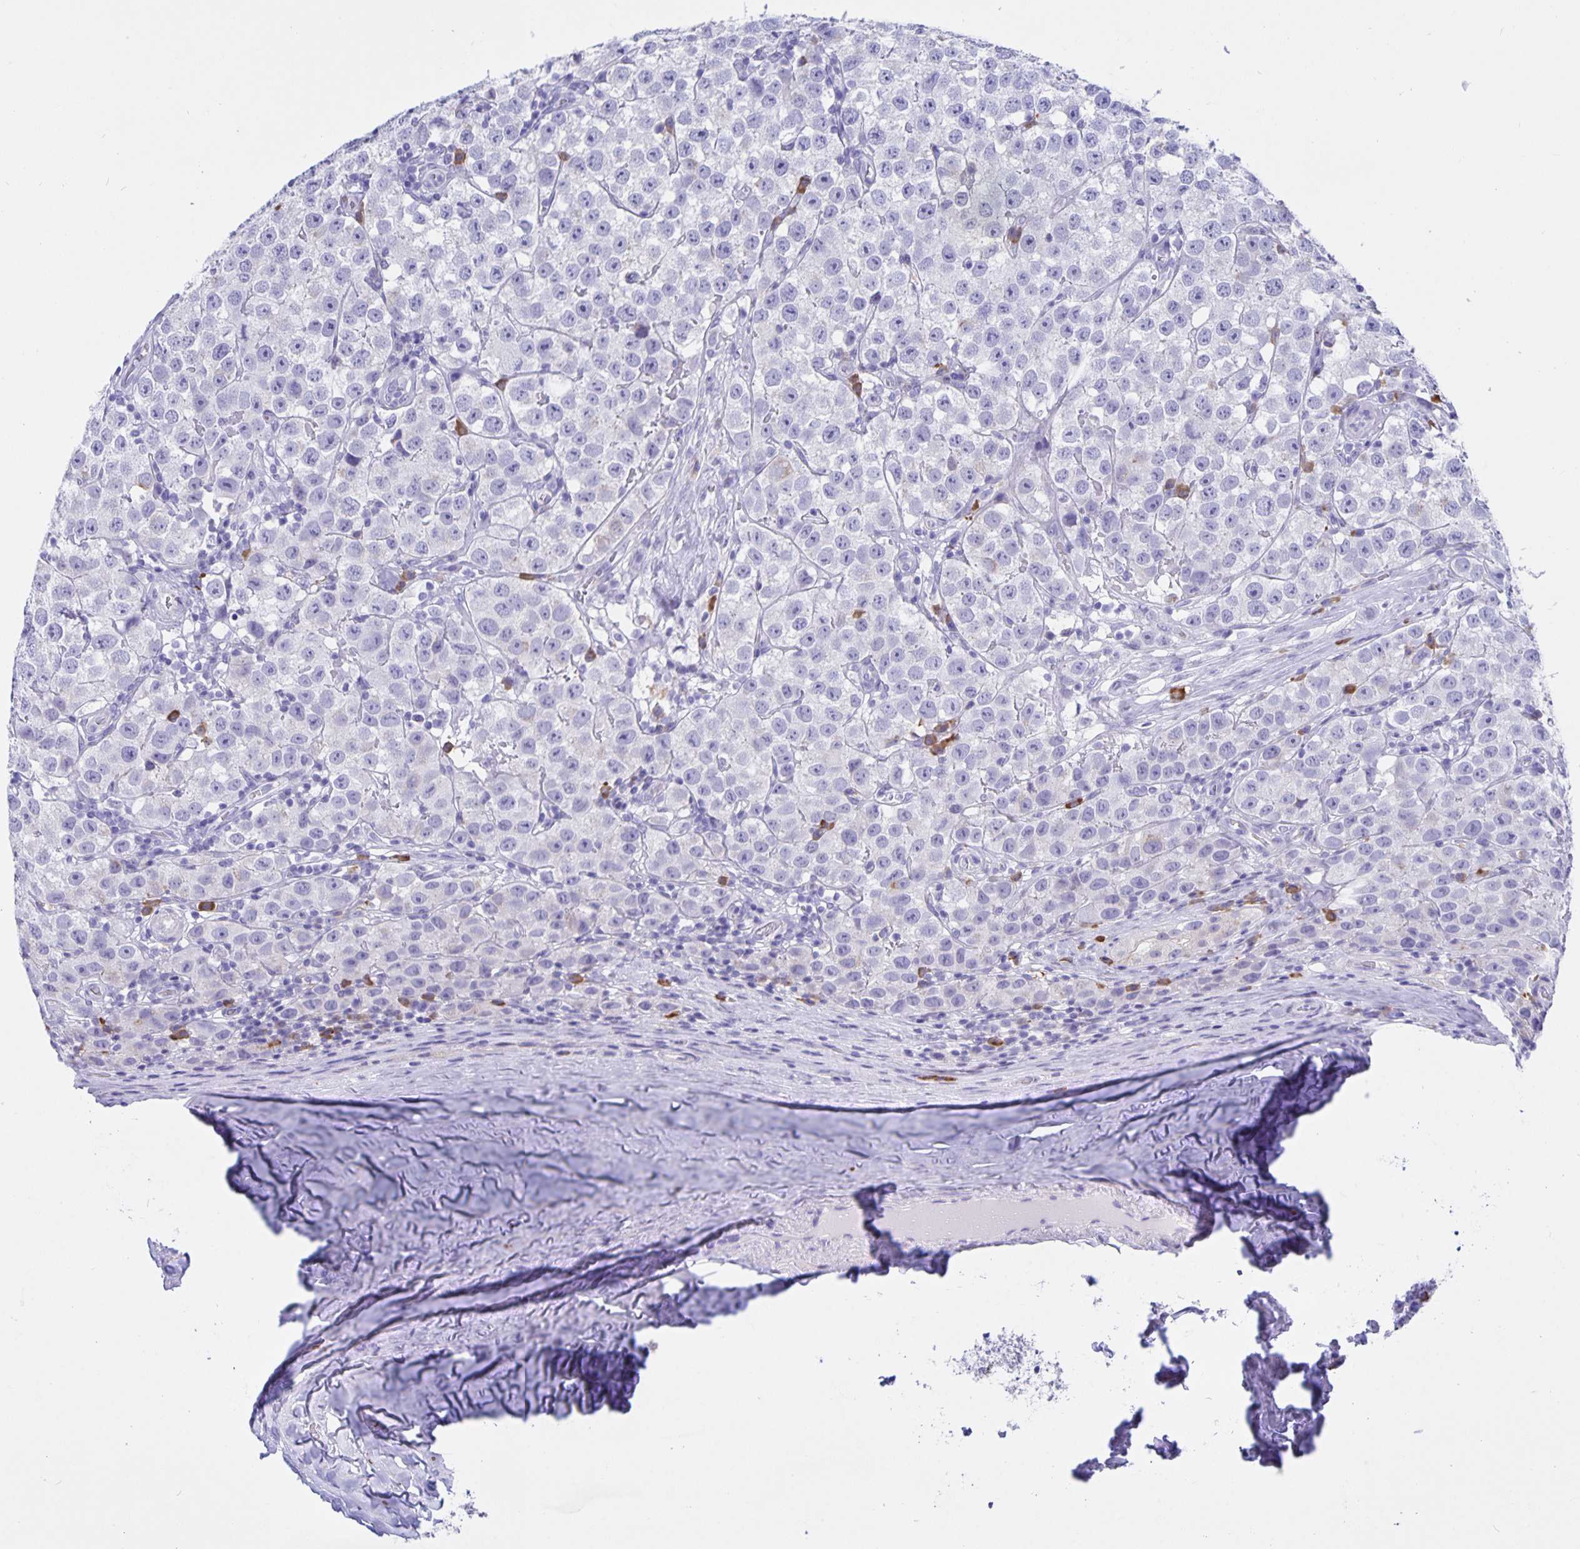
{"staining": {"intensity": "negative", "quantity": "none", "location": "none"}, "tissue": "testis cancer", "cell_type": "Tumor cells", "image_type": "cancer", "snomed": [{"axis": "morphology", "description": "Seminoma, NOS"}, {"axis": "topography", "description": "Testis"}], "caption": "This is an immunohistochemistry histopathology image of human testis seminoma. There is no expression in tumor cells.", "gene": "ERMN", "patient": {"sex": "male", "age": 34}}